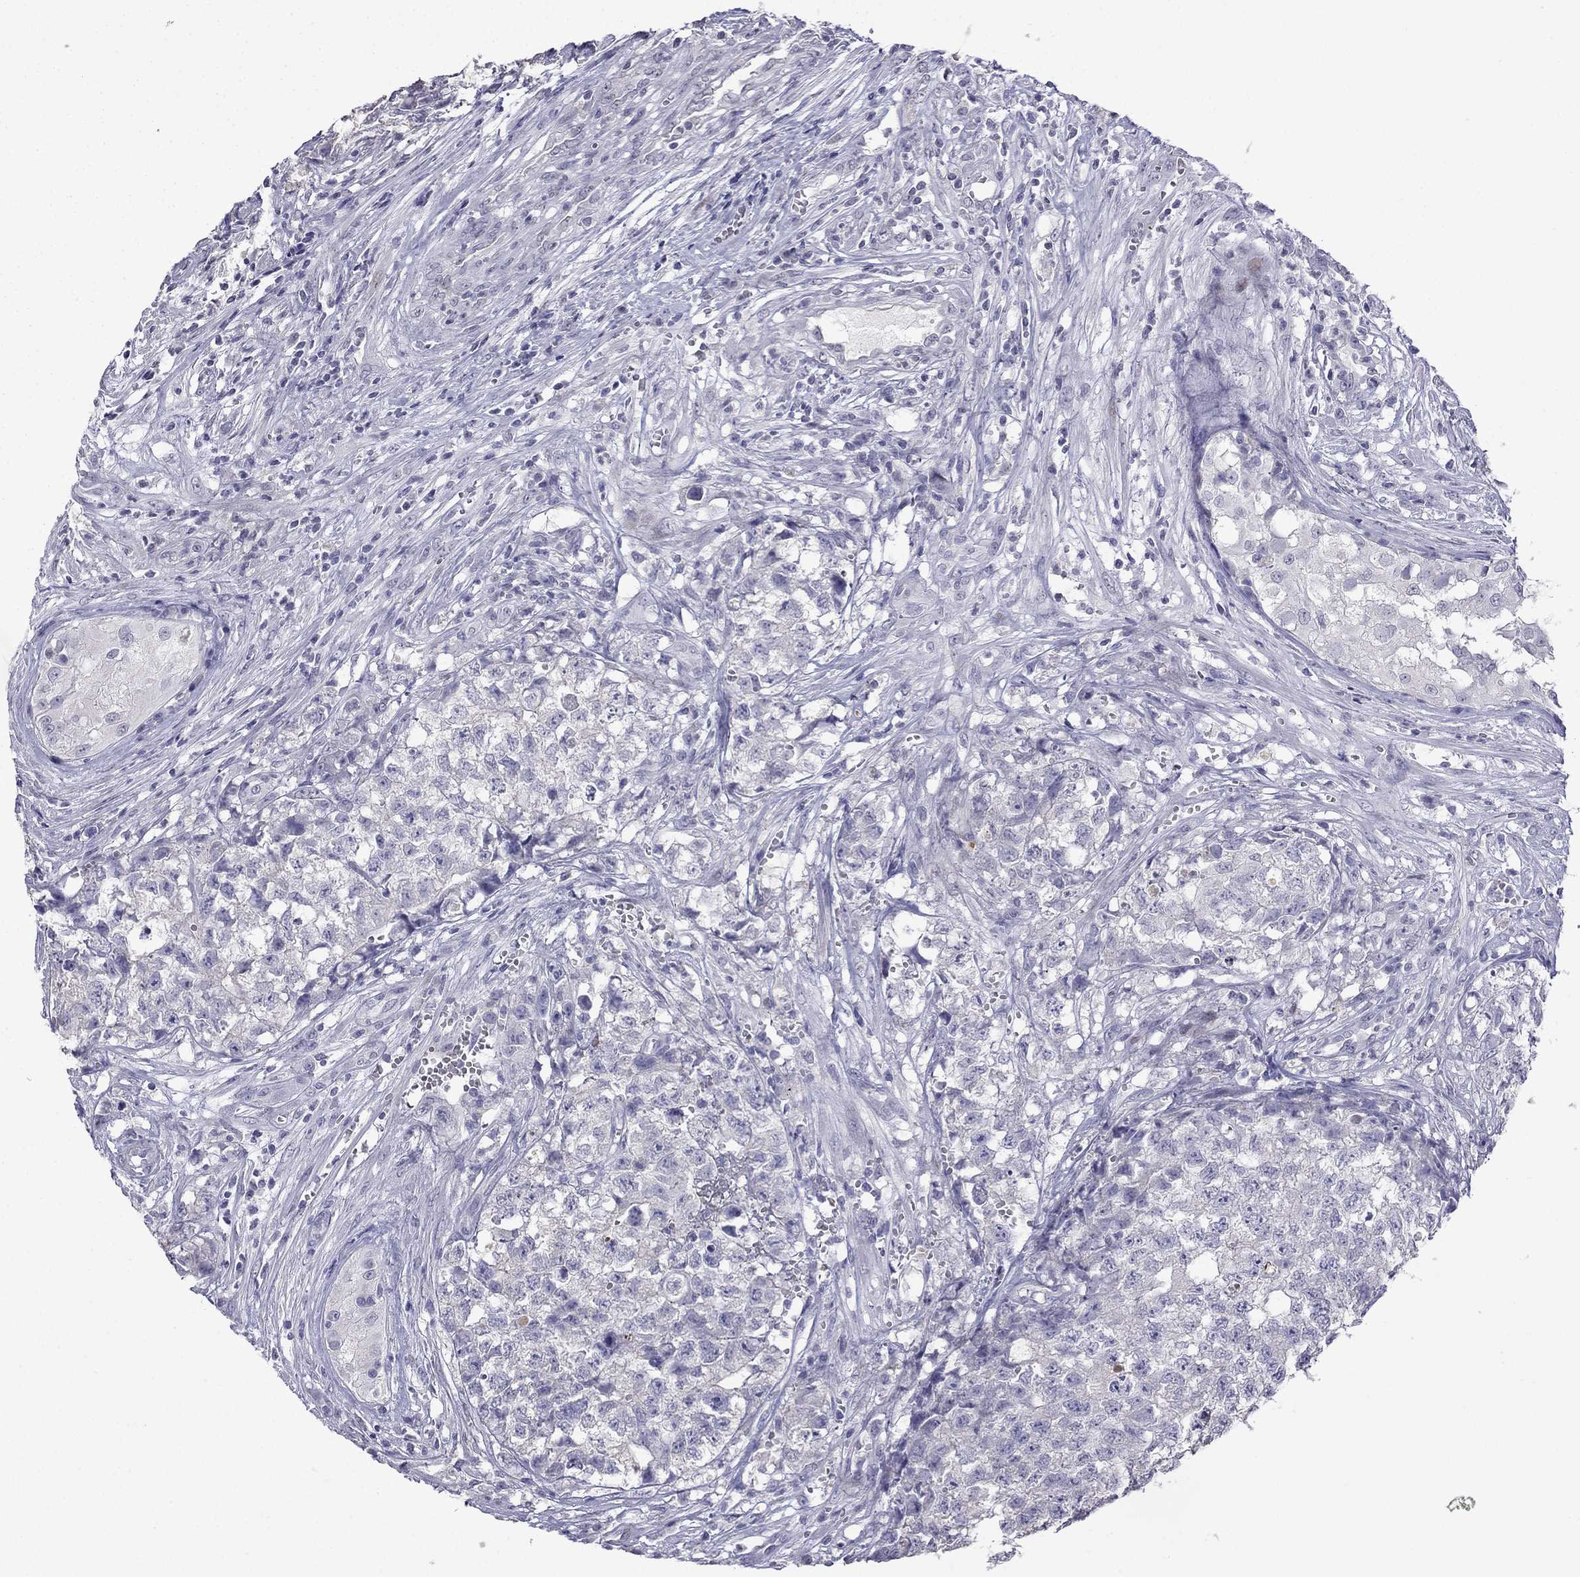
{"staining": {"intensity": "negative", "quantity": "none", "location": "none"}, "tissue": "testis cancer", "cell_type": "Tumor cells", "image_type": "cancer", "snomed": [{"axis": "morphology", "description": "Seminoma, NOS"}, {"axis": "morphology", "description": "Carcinoma, Embryonal, NOS"}, {"axis": "topography", "description": "Testis"}], "caption": "DAB immunohistochemical staining of human testis embryonal carcinoma shows no significant staining in tumor cells.", "gene": "CFAP70", "patient": {"sex": "male", "age": 22}}